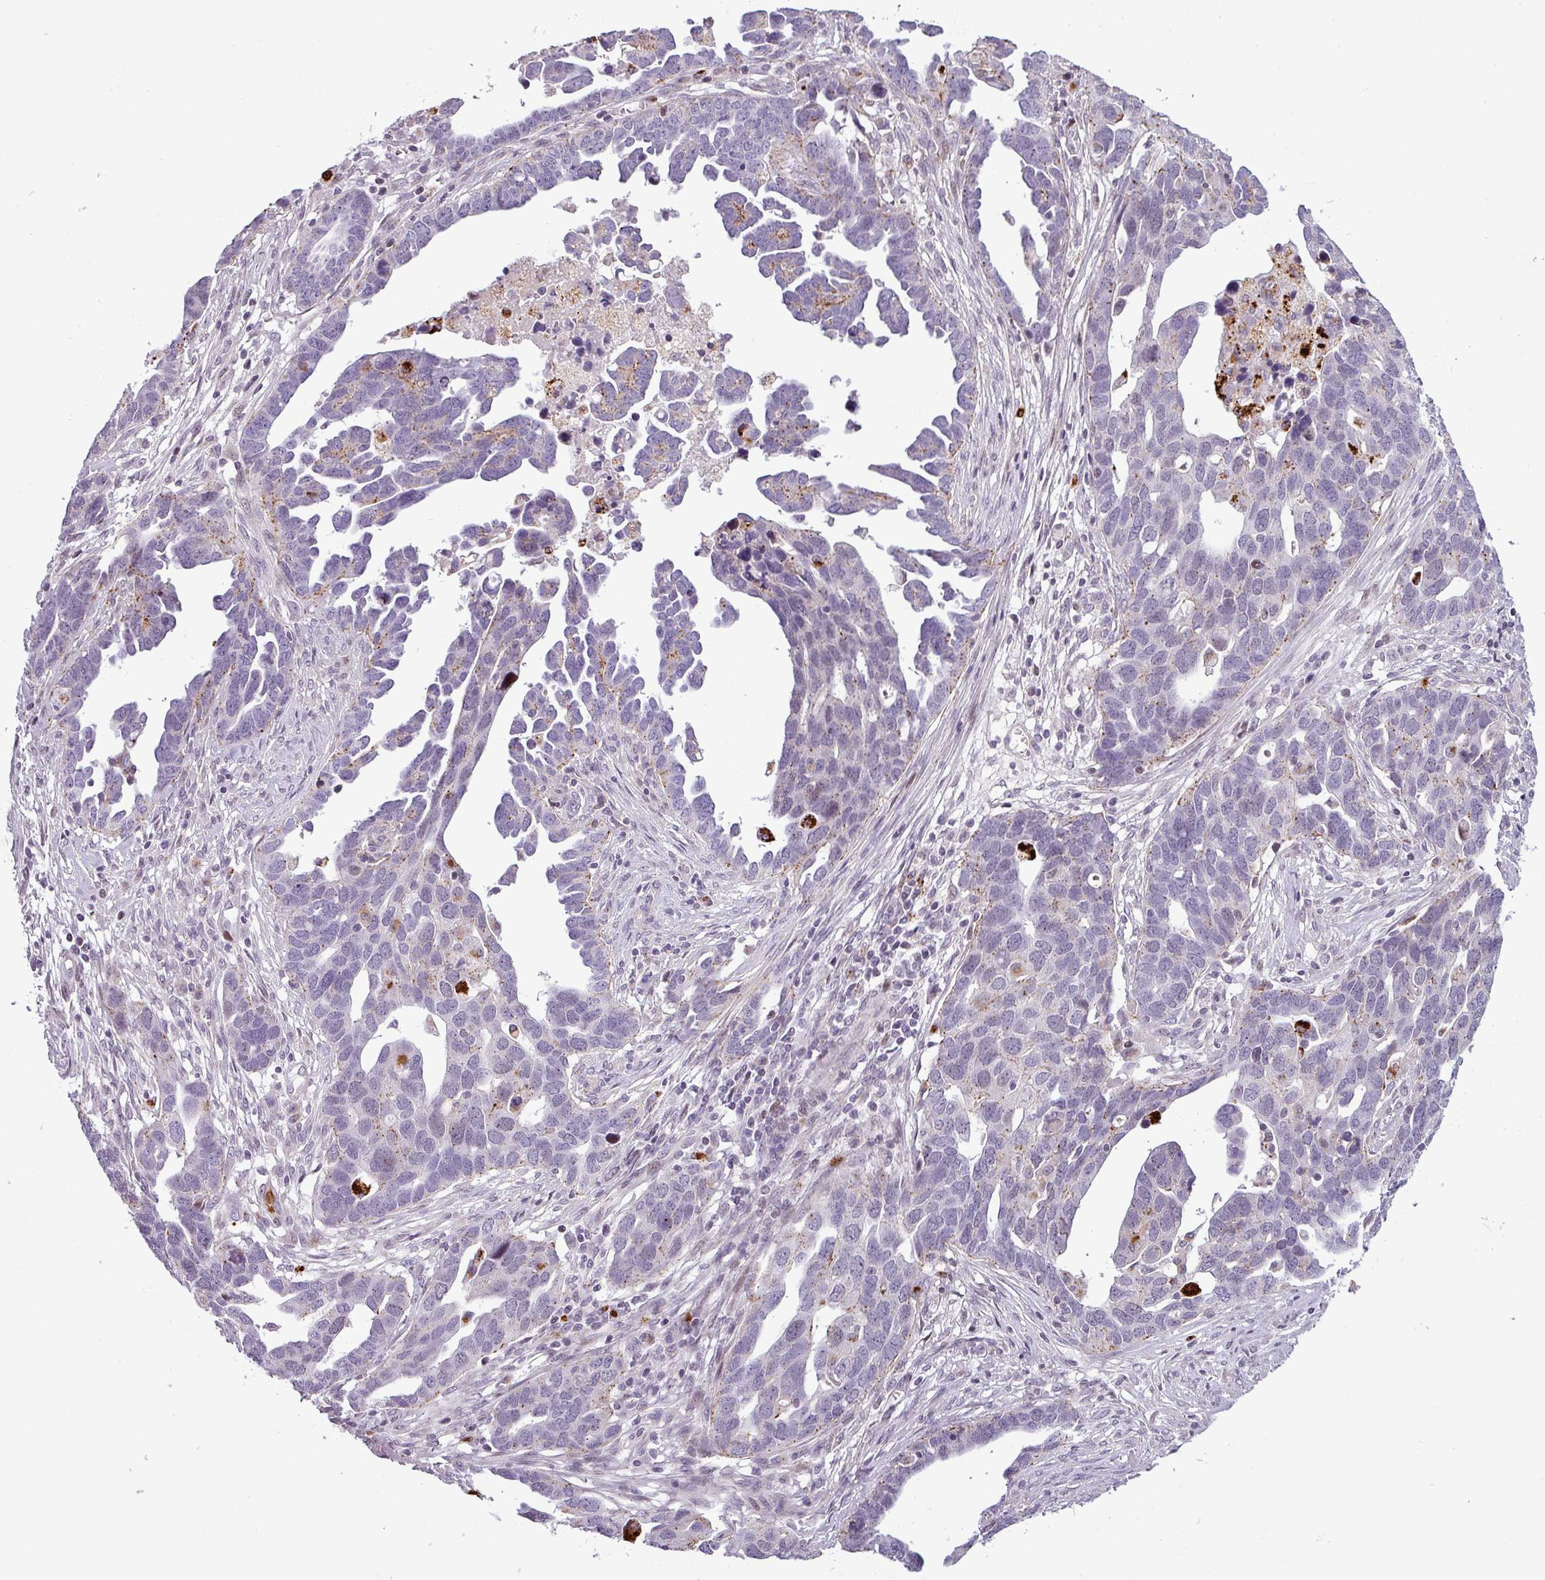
{"staining": {"intensity": "negative", "quantity": "none", "location": "none"}, "tissue": "ovarian cancer", "cell_type": "Tumor cells", "image_type": "cancer", "snomed": [{"axis": "morphology", "description": "Cystadenocarcinoma, serous, NOS"}, {"axis": "topography", "description": "Ovary"}], "caption": "IHC image of neoplastic tissue: ovarian cancer stained with DAB demonstrates no significant protein expression in tumor cells.", "gene": "TMEFF1", "patient": {"sex": "female", "age": 54}}